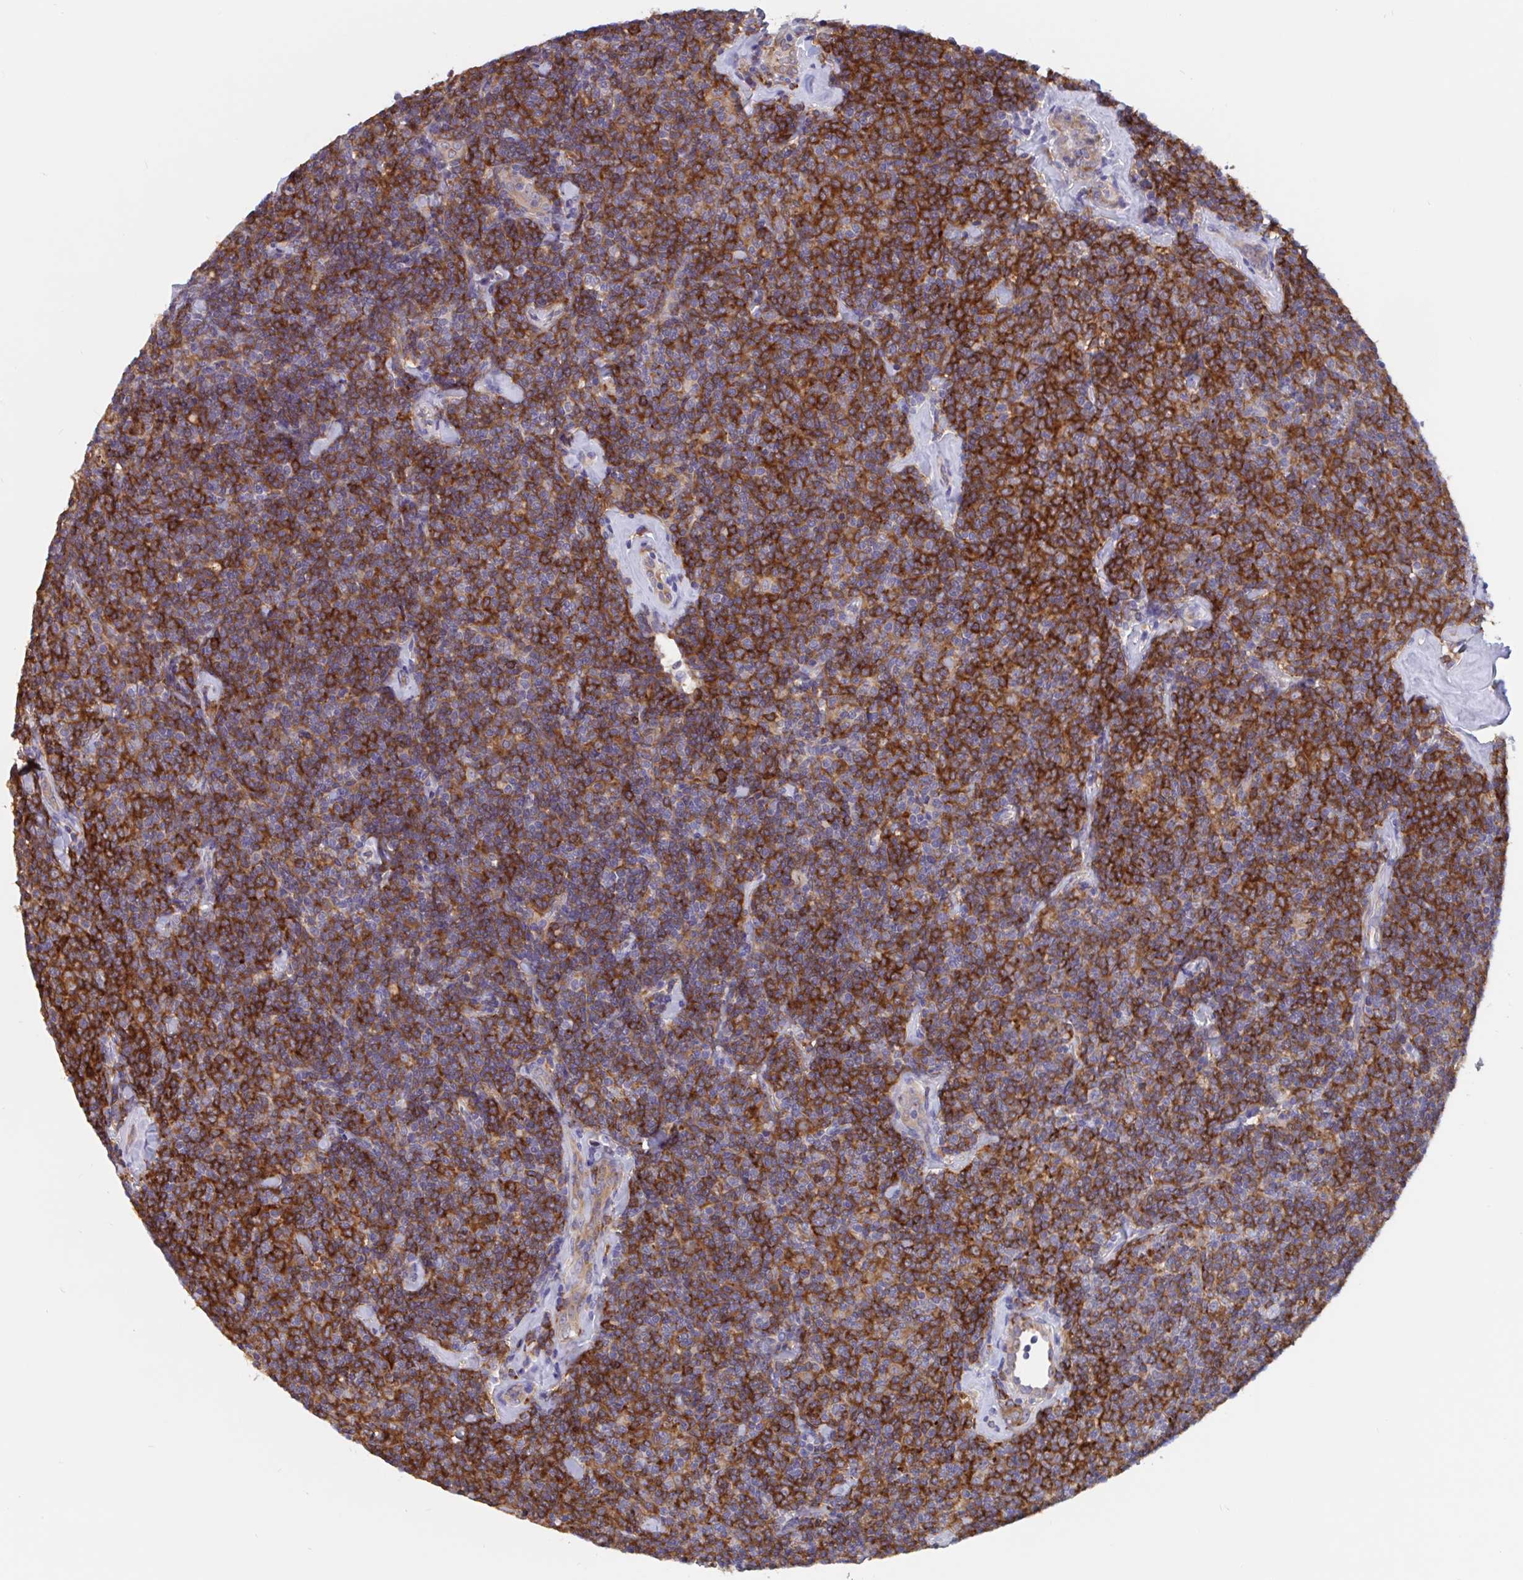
{"staining": {"intensity": "strong", "quantity": ">75%", "location": "cytoplasmic/membranous"}, "tissue": "lymphoma", "cell_type": "Tumor cells", "image_type": "cancer", "snomed": [{"axis": "morphology", "description": "Malignant lymphoma, non-Hodgkin's type, Low grade"}, {"axis": "topography", "description": "Lymph node"}], "caption": "Lymphoma was stained to show a protein in brown. There is high levels of strong cytoplasmic/membranous expression in about >75% of tumor cells.", "gene": "SNX8", "patient": {"sex": "female", "age": 56}}